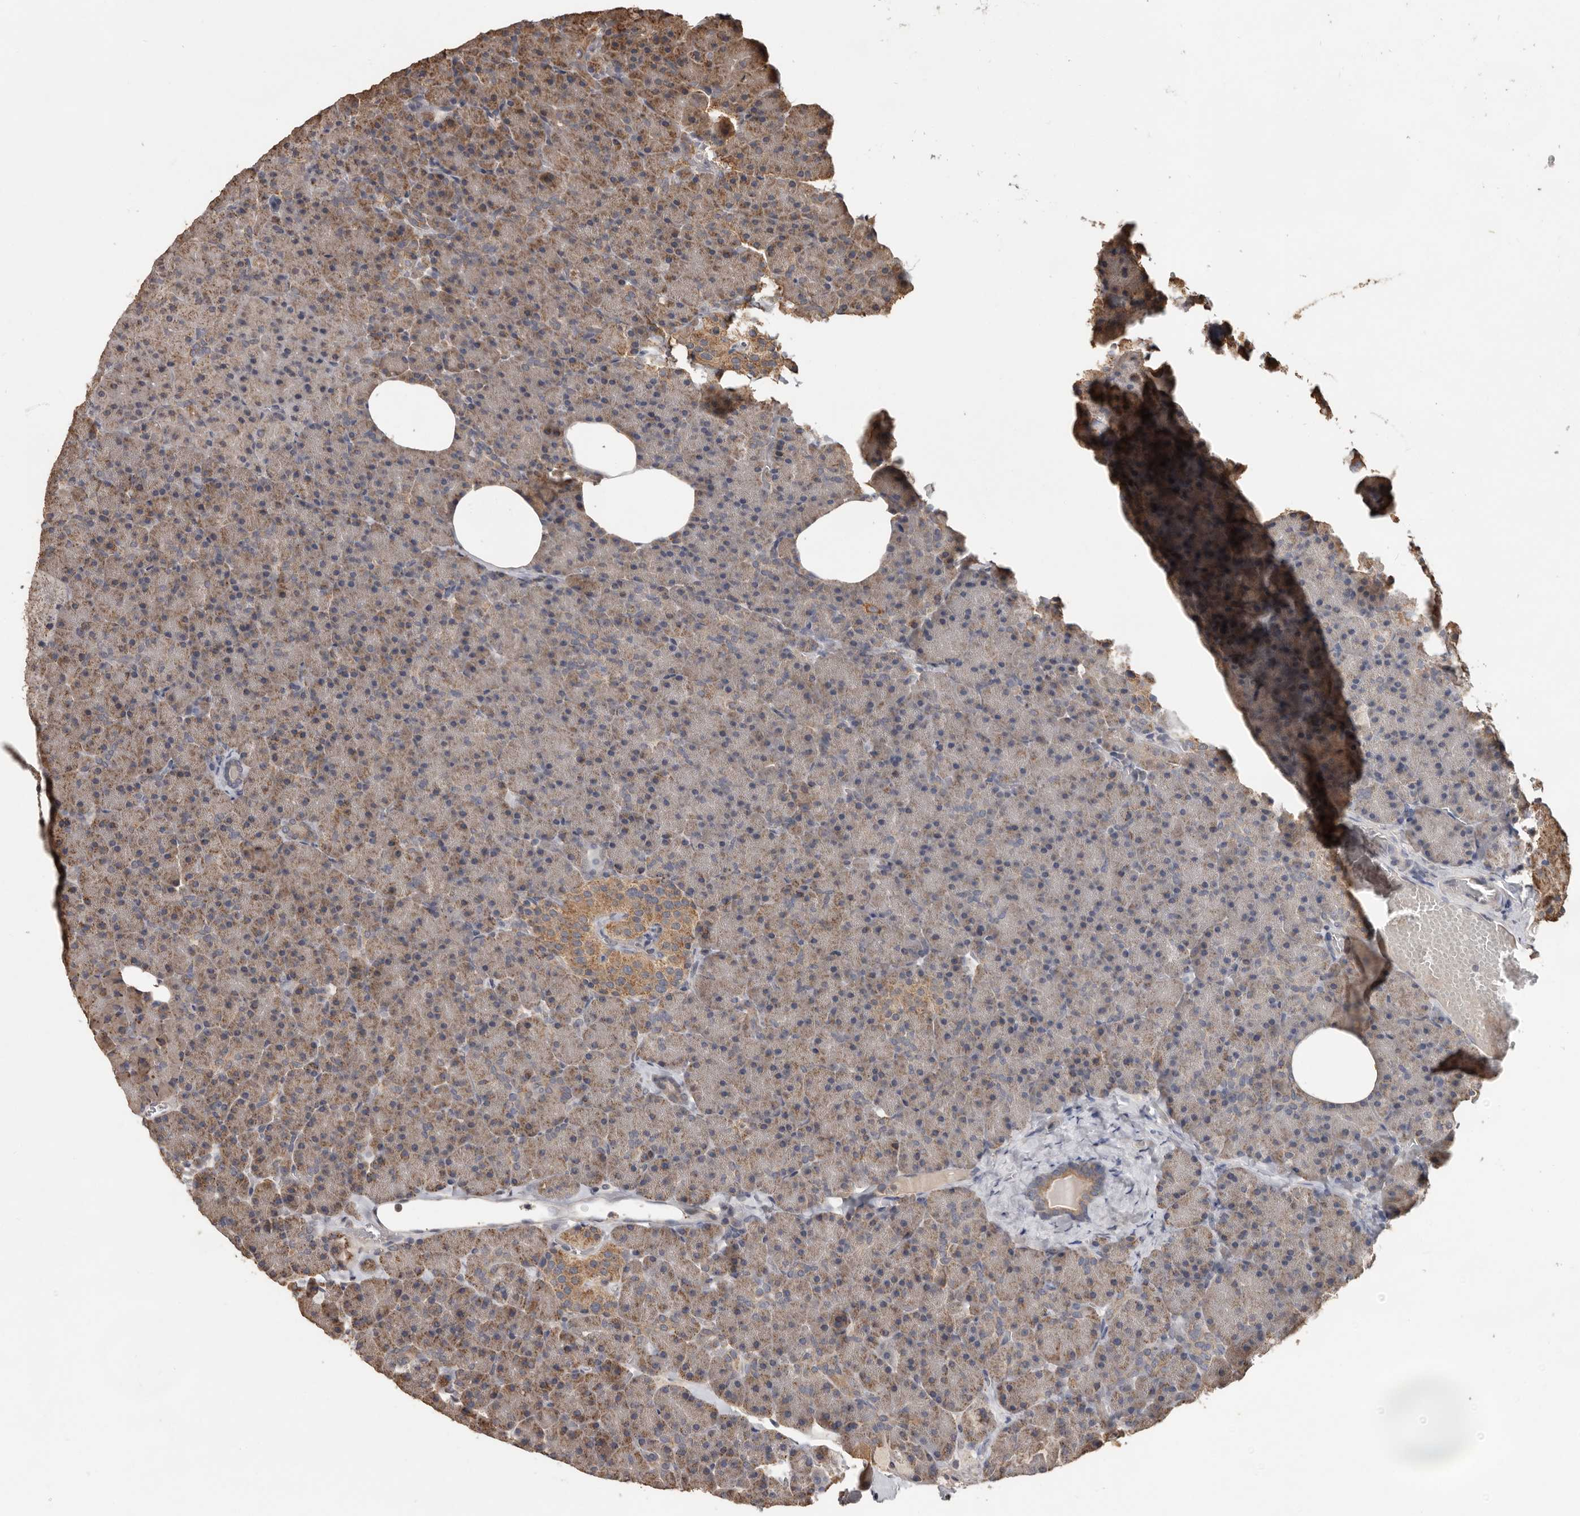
{"staining": {"intensity": "moderate", "quantity": "25%-75%", "location": "cytoplasmic/membranous"}, "tissue": "pancreas", "cell_type": "Exocrine glandular cells", "image_type": "normal", "snomed": [{"axis": "morphology", "description": "Normal tissue, NOS"}, {"axis": "morphology", "description": "Carcinoid, malignant, NOS"}, {"axis": "topography", "description": "Pancreas"}], "caption": "A high-resolution micrograph shows IHC staining of benign pancreas, which exhibits moderate cytoplasmic/membranous positivity in about 25%-75% of exocrine glandular cells. (DAB (3,3'-diaminobenzidine) = brown stain, brightfield microscopy at high magnification).", "gene": "MTF1", "patient": {"sex": "female", "age": 35}}